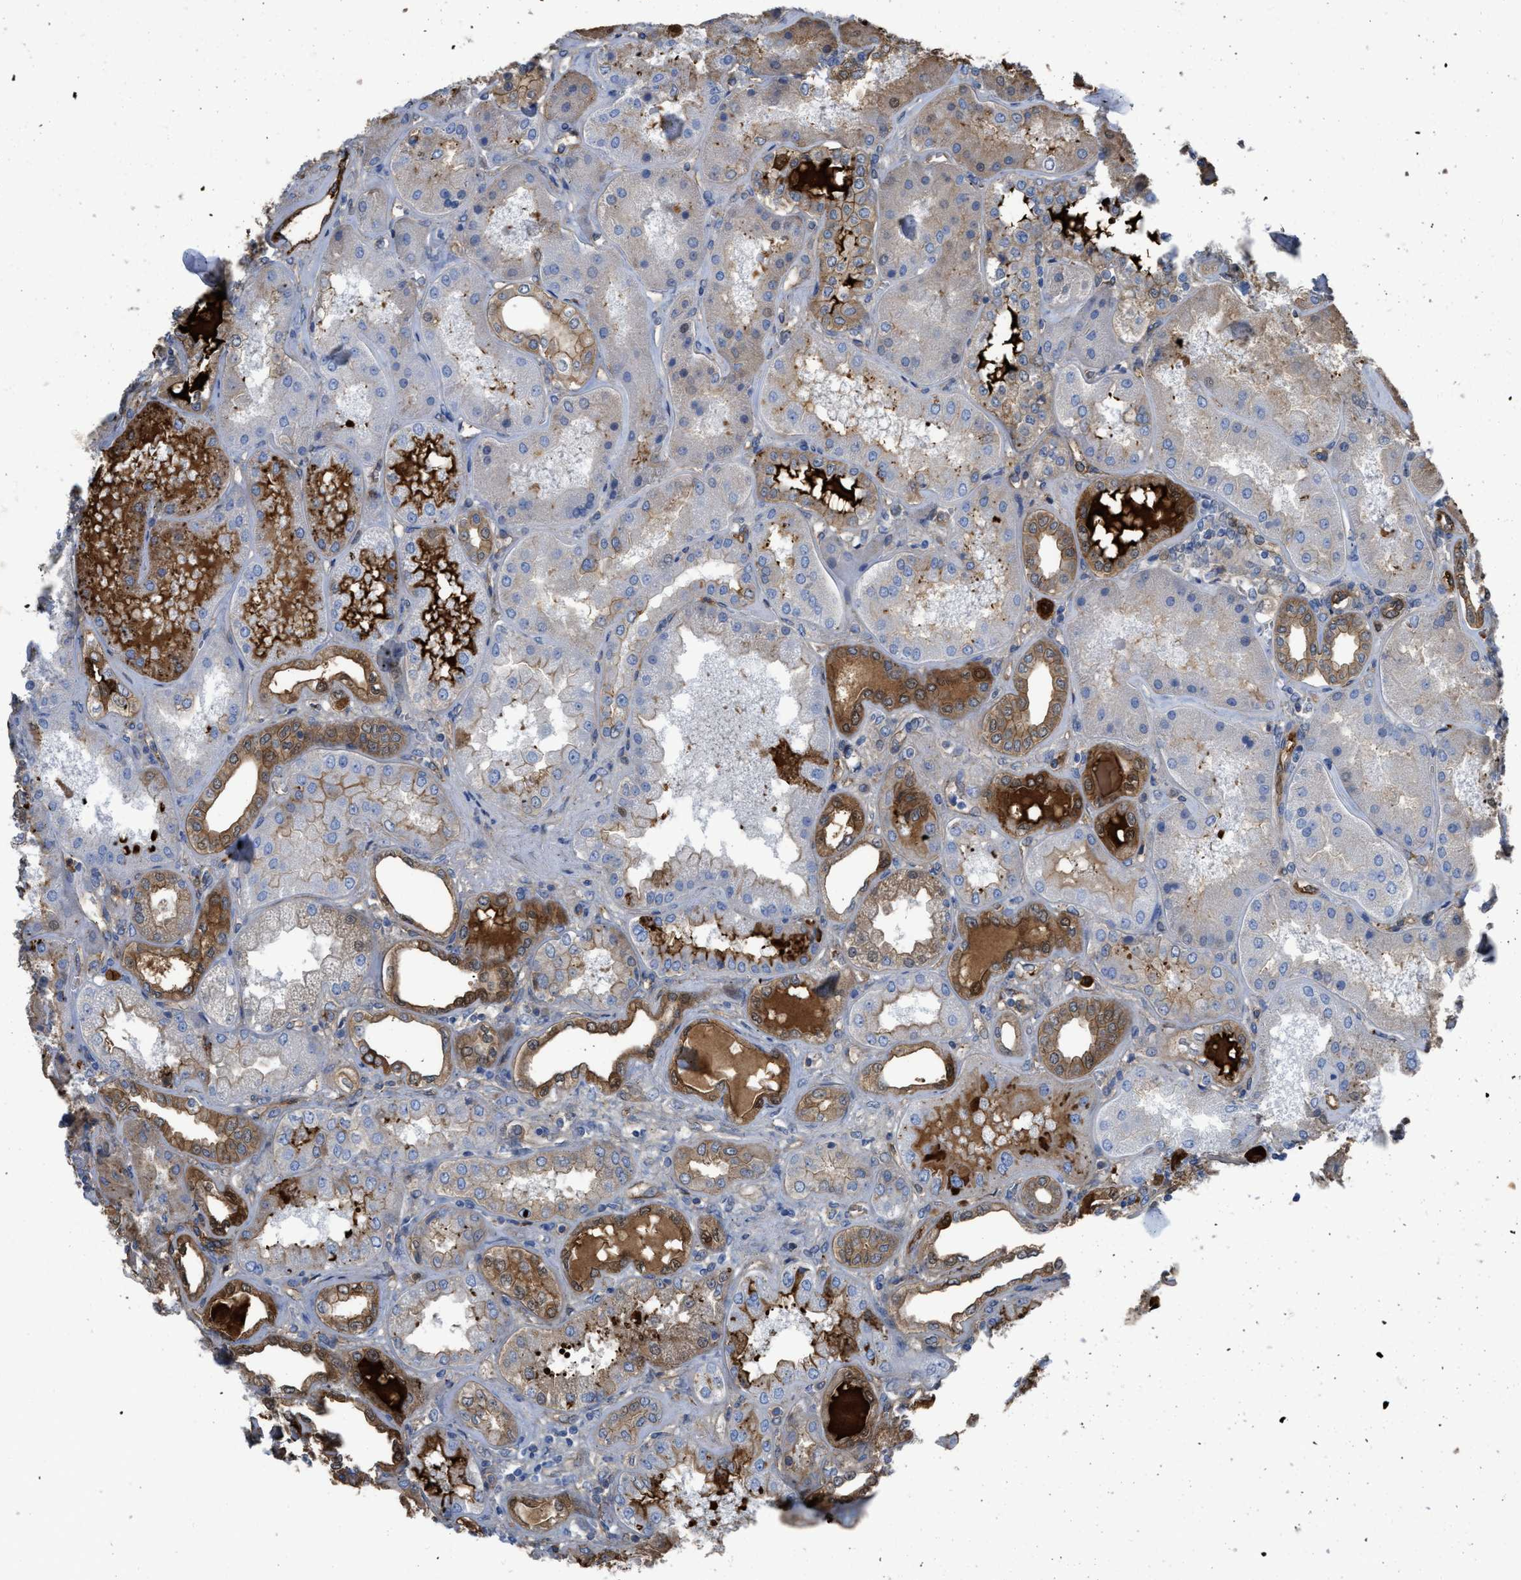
{"staining": {"intensity": "strong", "quantity": ">75%", "location": "cytoplasmic/membranous"}, "tissue": "kidney", "cell_type": "Cells in glomeruli", "image_type": "normal", "snomed": [{"axis": "morphology", "description": "Normal tissue, NOS"}, {"axis": "topography", "description": "Kidney"}], "caption": "Protein analysis of normal kidney demonstrates strong cytoplasmic/membranous expression in approximately >75% of cells in glomeruli.", "gene": "TRIOBP", "patient": {"sex": "female", "age": 56}}